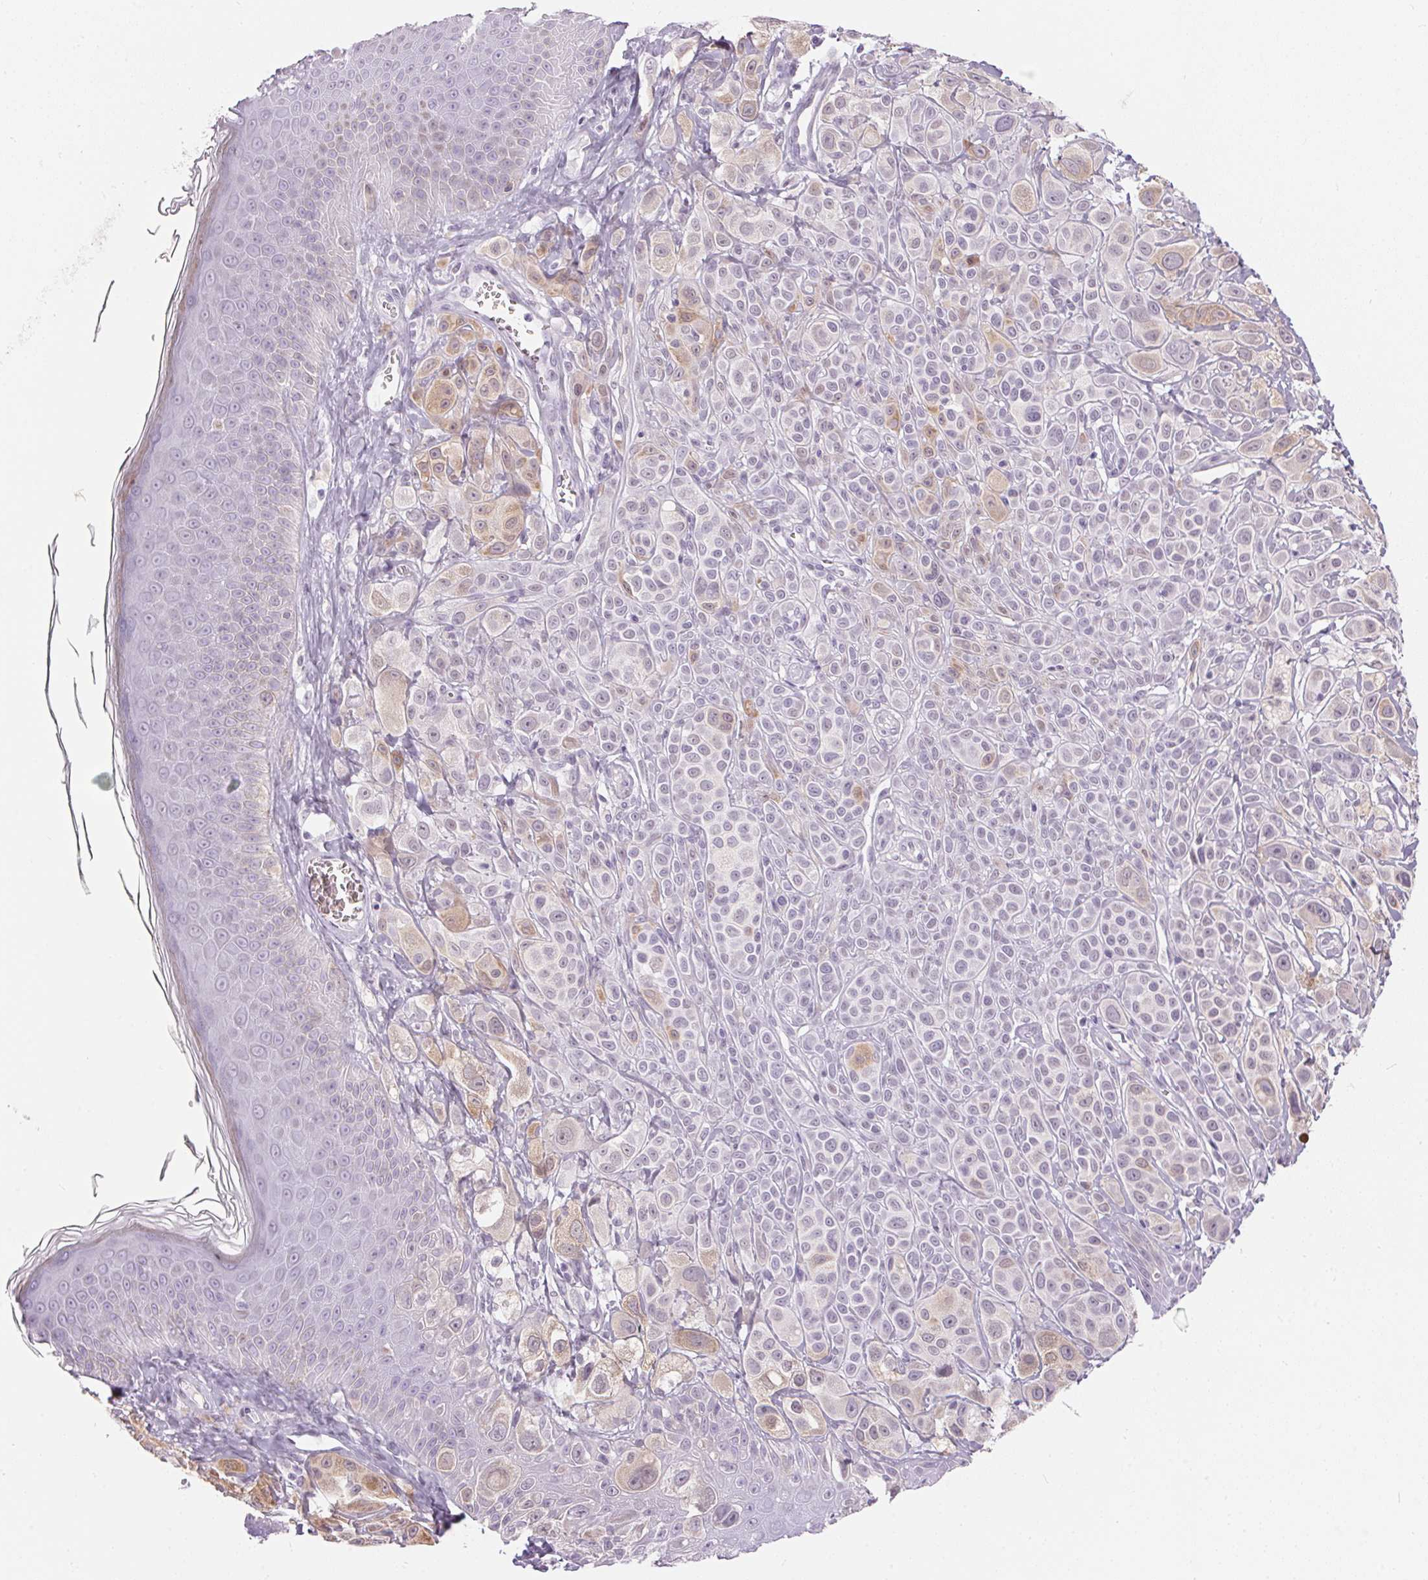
{"staining": {"intensity": "negative", "quantity": "none", "location": "none"}, "tissue": "melanoma", "cell_type": "Tumor cells", "image_type": "cancer", "snomed": [{"axis": "morphology", "description": "Malignant melanoma, NOS"}, {"axis": "topography", "description": "Skin"}], "caption": "Tumor cells show no significant staining in melanoma.", "gene": "CADPS", "patient": {"sex": "male", "age": 67}}